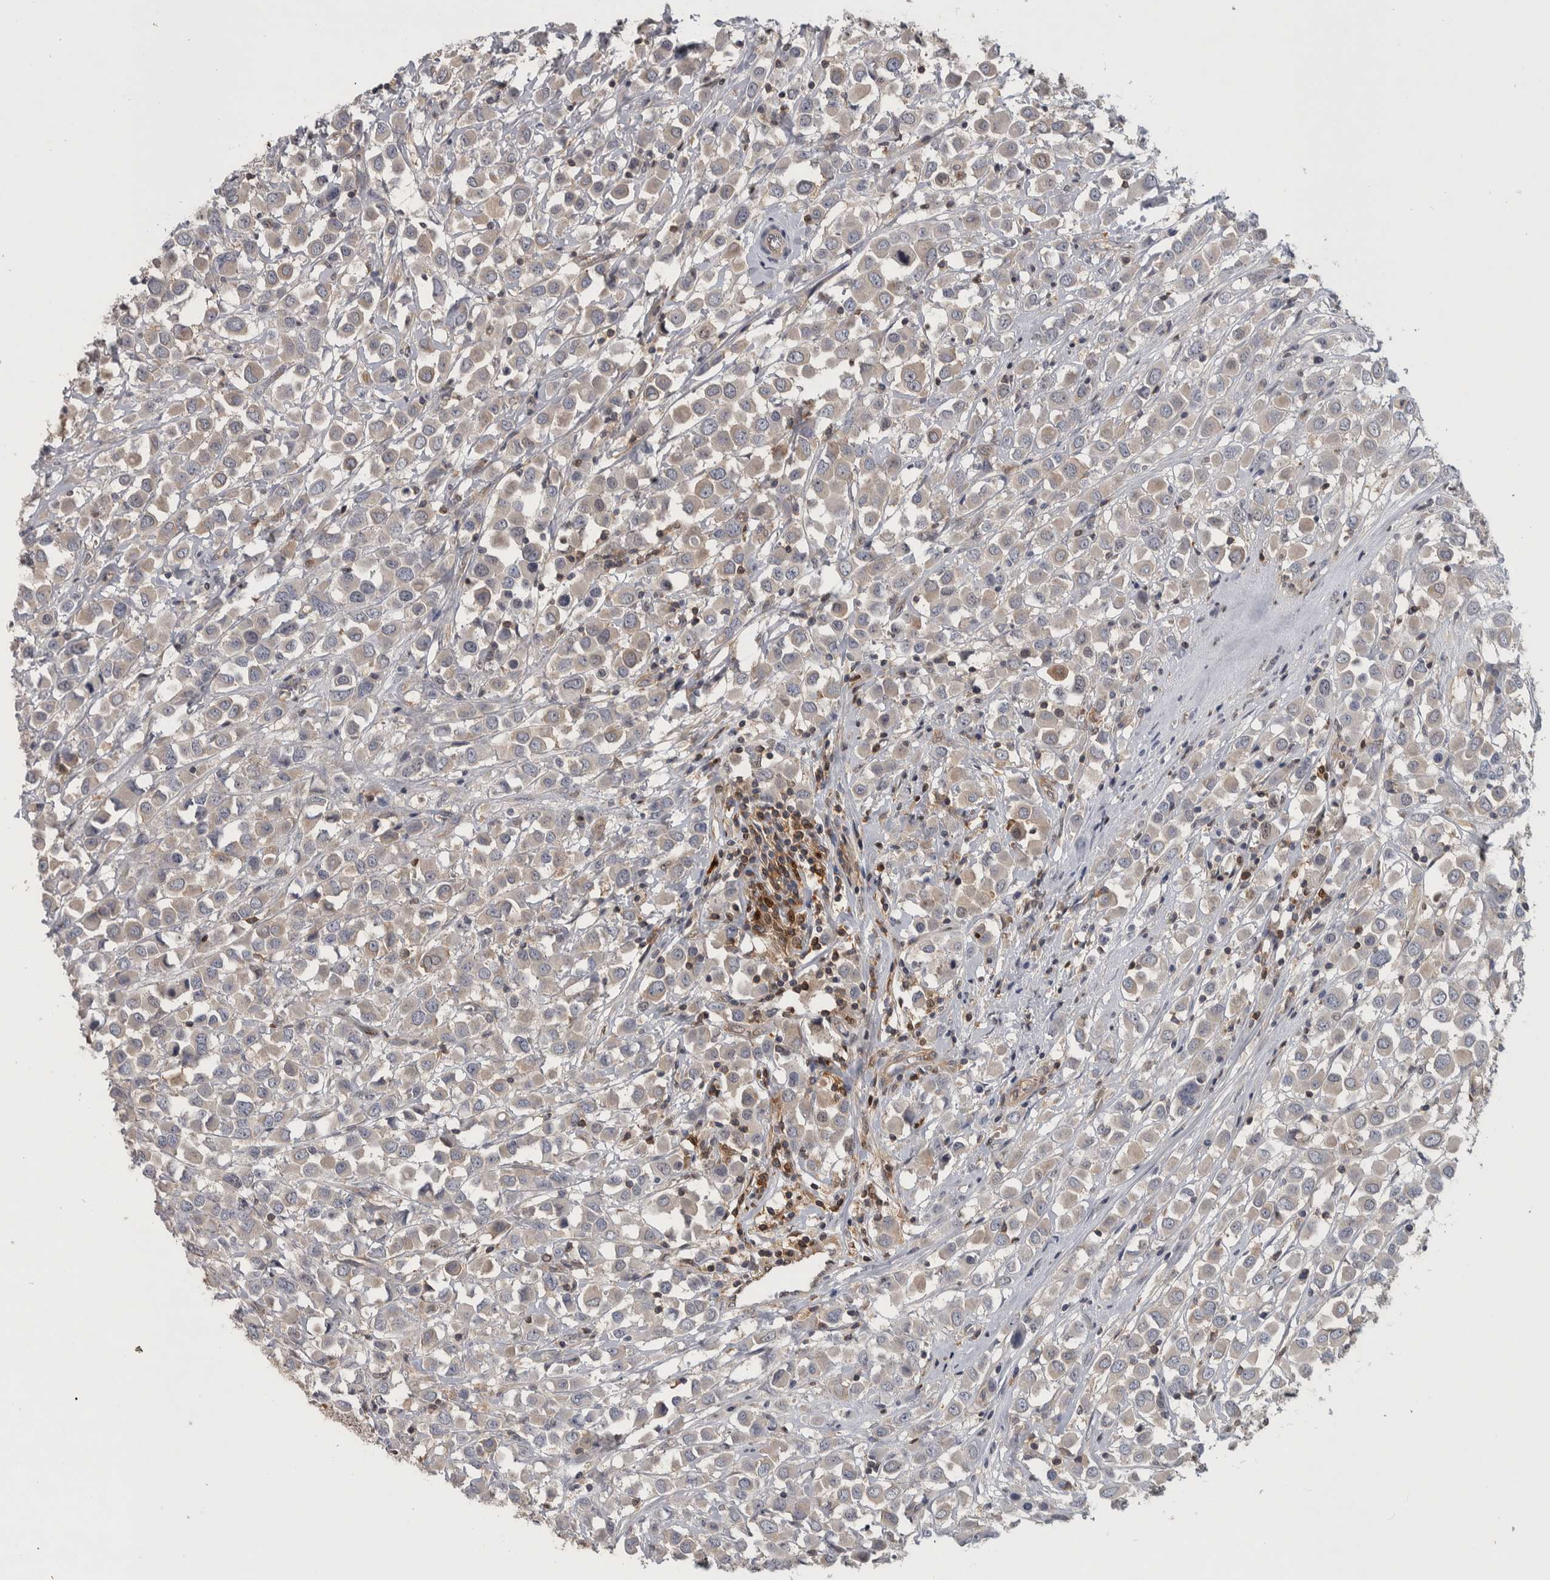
{"staining": {"intensity": "weak", "quantity": "25%-75%", "location": "cytoplasmic/membranous"}, "tissue": "breast cancer", "cell_type": "Tumor cells", "image_type": "cancer", "snomed": [{"axis": "morphology", "description": "Duct carcinoma"}, {"axis": "topography", "description": "Breast"}], "caption": "Tumor cells display low levels of weak cytoplasmic/membranous positivity in about 25%-75% of cells in breast cancer (infiltrating ductal carcinoma).", "gene": "NFKB2", "patient": {"sex": "female", "age": 61}}